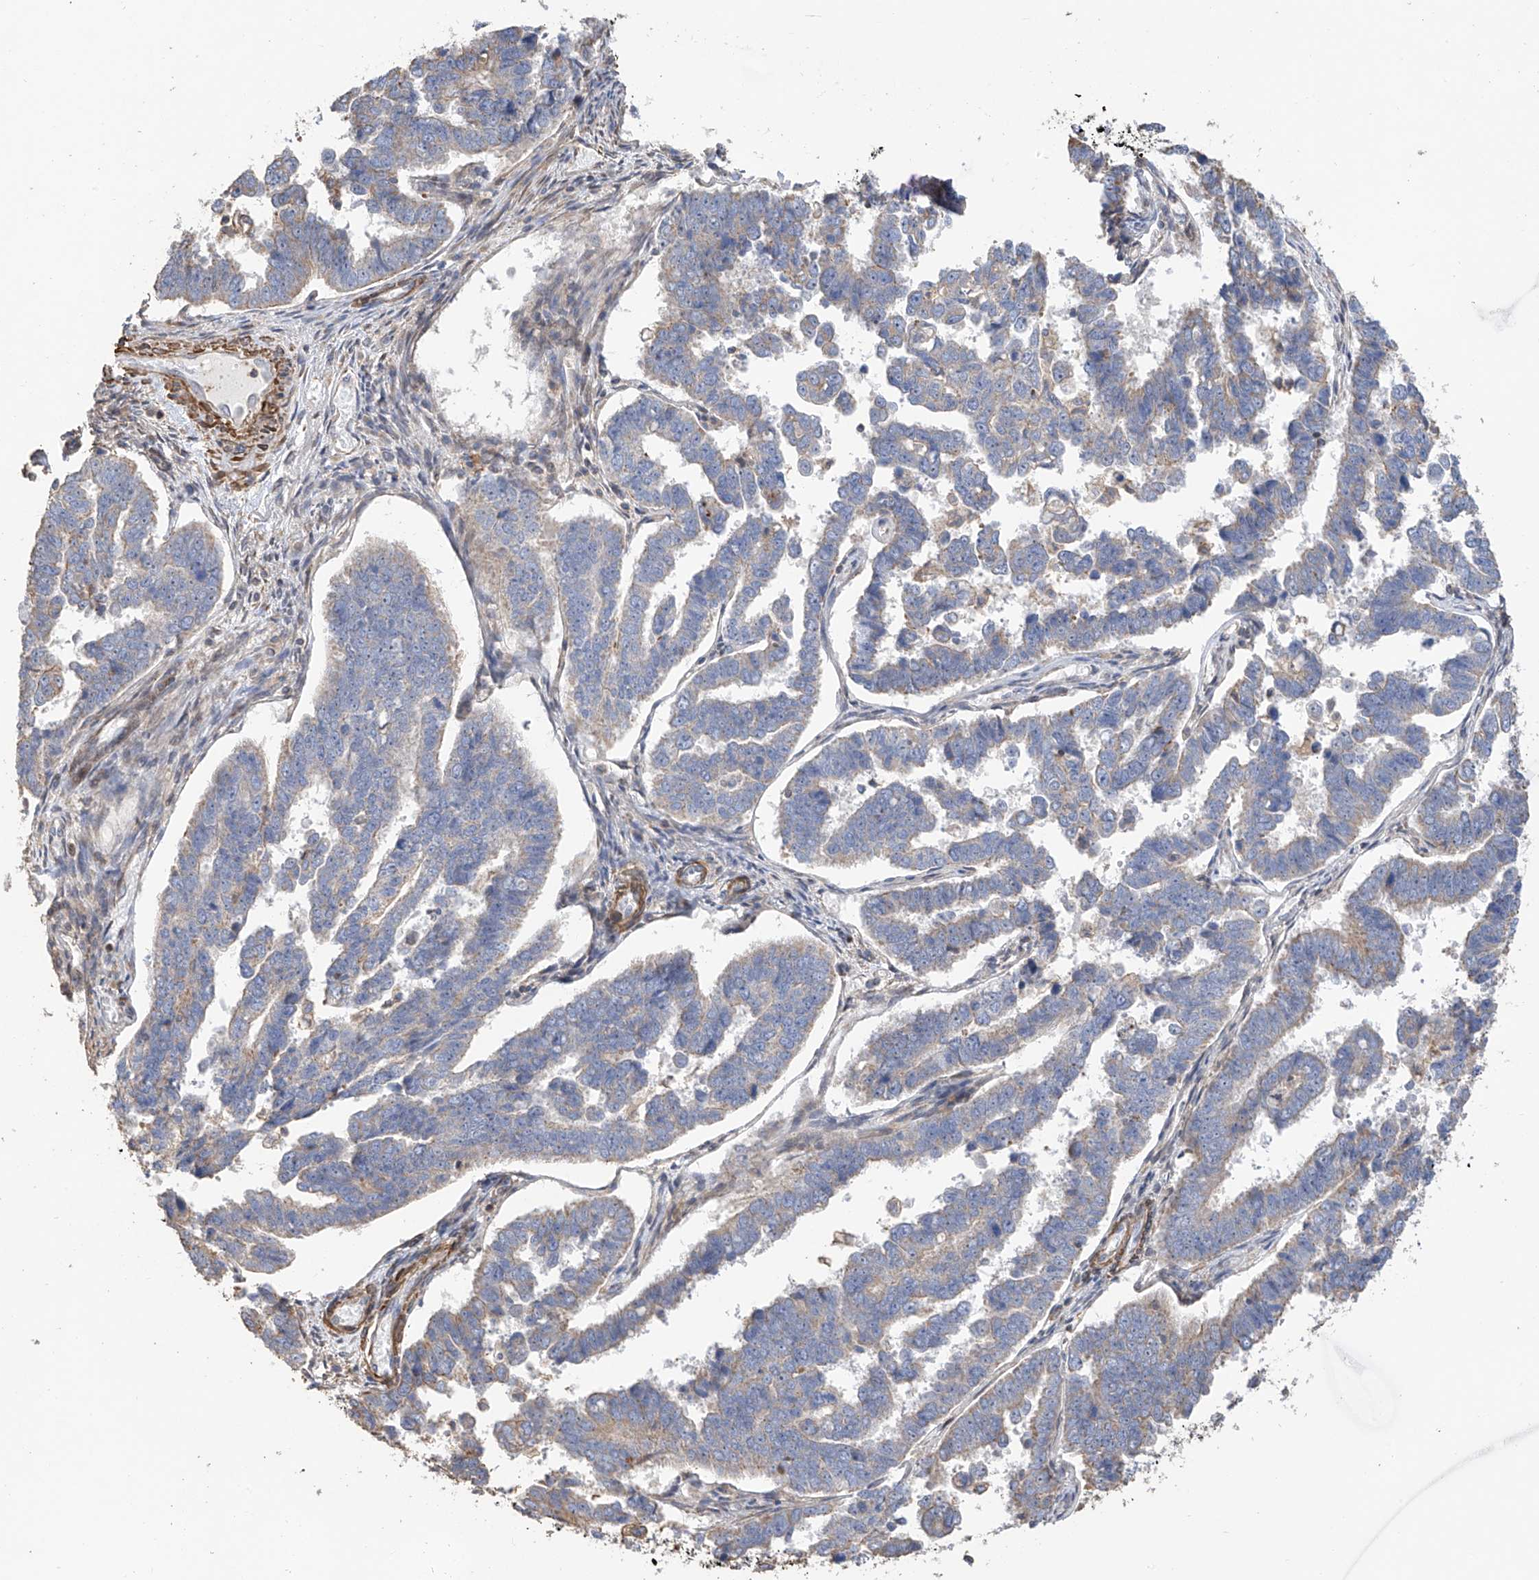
{"staining": {"intensity": "weak", "quantity": "<25%", "location": "cytoplasmic/membranous"}, "tissue": "endometrial cancer", "cell_type": "Tumor cells", "image_type": "cancer", "snomed": [{"axis": "morphology", "description": "Adenocarcinoma, NOS"}, {"axis": "topography", "description": "Endometrium"}], "caption": "High power microscopy photomicrograph of an IHC photomicrograph of adenocarcinoma (endometrial), revealing no significant positivity in tumor cells. The staining is performed using DAB brown chromogen with nuclei counter-stained in using hematoxylin.", "gene": "SLC43A3", "patient": {"sex": "female", "age": 75}}